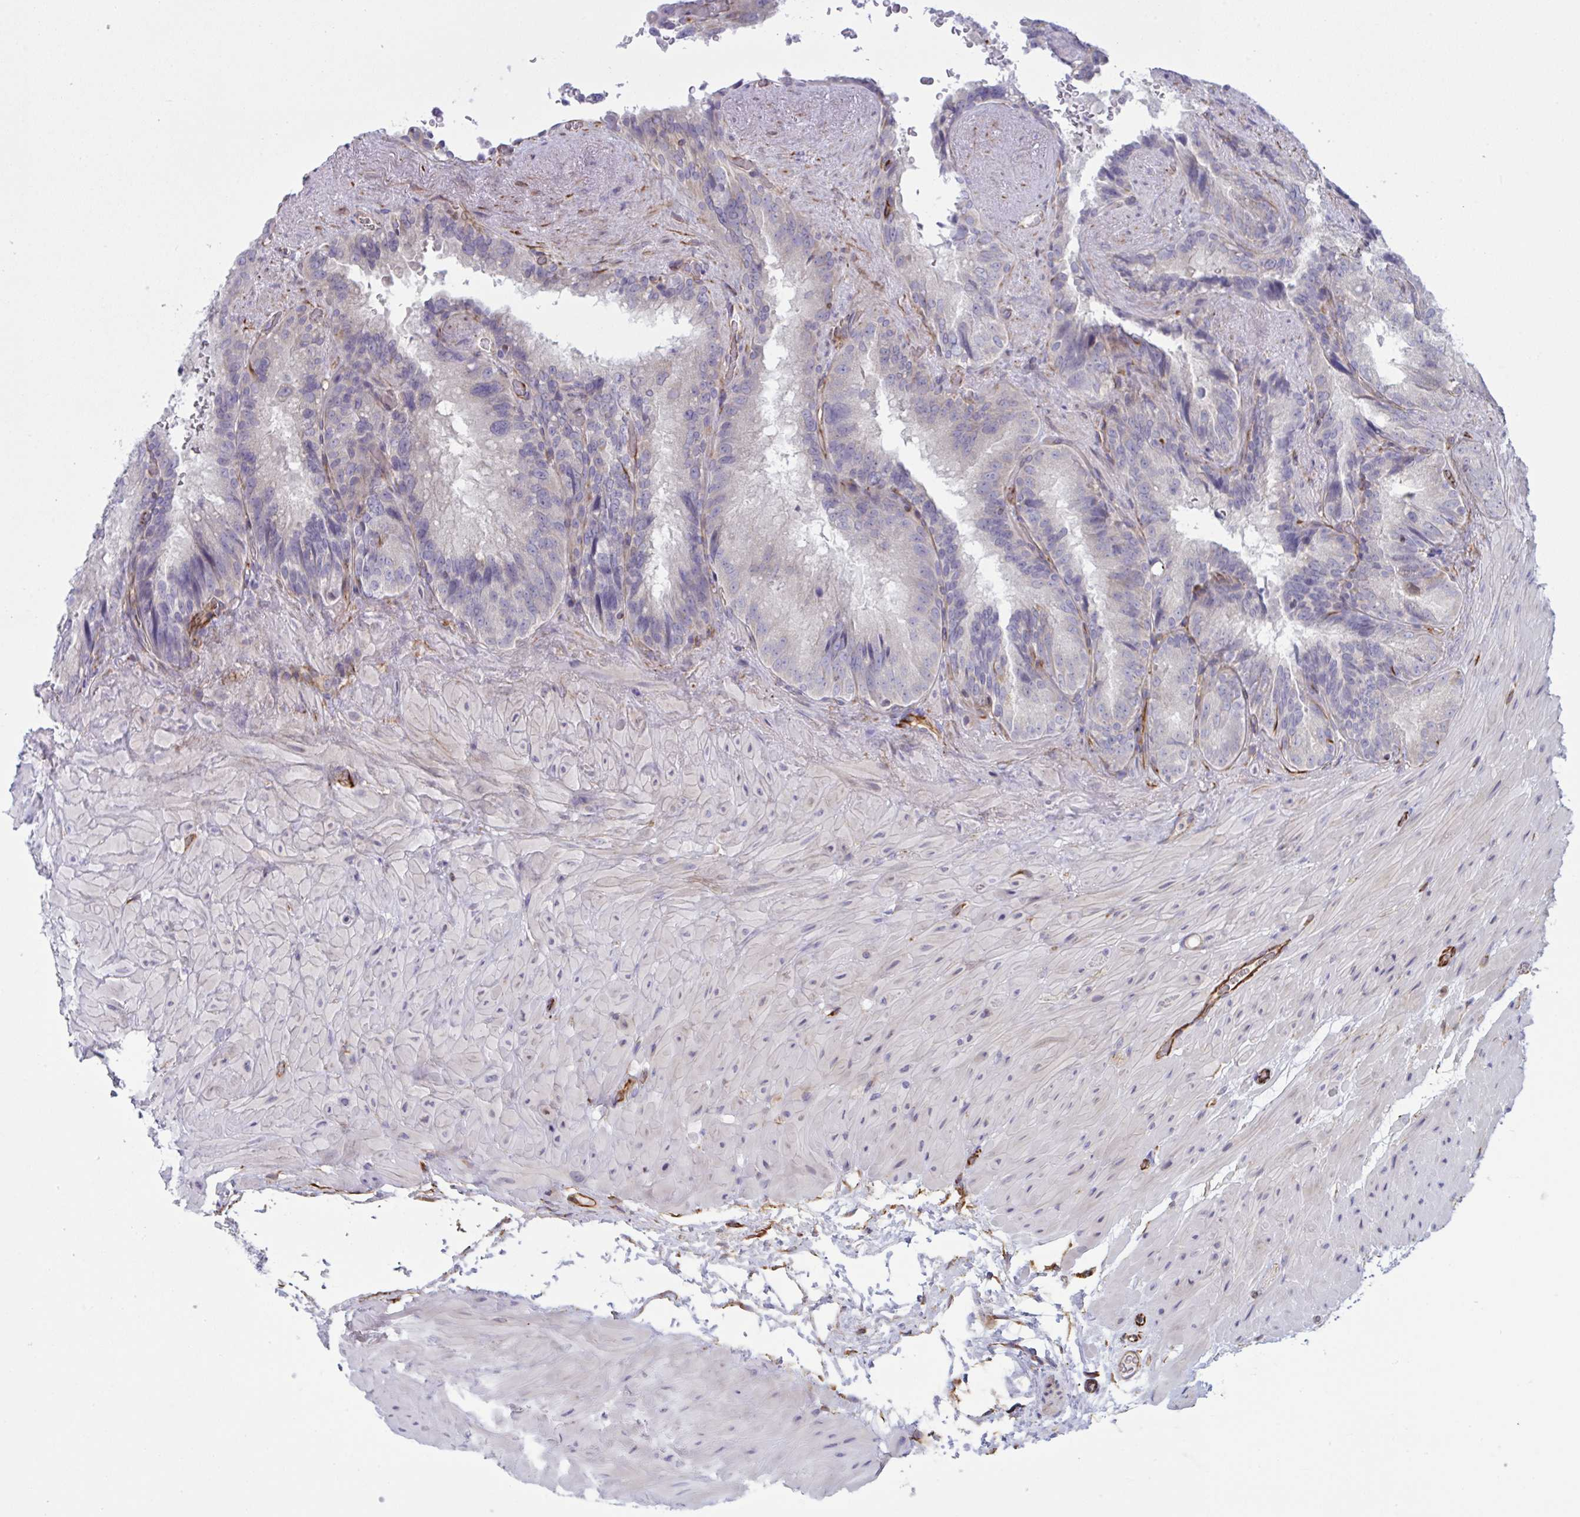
{"staining": {"intensity": "negative", "quantity": "none", "location": "none"}, "tissue": "seminal vesicle", "cell_type": "Glandular cells", "image_type": "normal", "snomed": [{"axis": "morphology", "description": "Normal tissue, NOS"}, {"axis": "topography", "description": "Seminal veicle"}], "caption": "The micrograph exhibits no significant positivity in glandular cells of seminal vesicle. (Stains: DAB IHC with hematoxylin counter stain, Microscopy: brightfield microscopy at high magnification).", "gene": "DCBLD1", "patient": {"sex": "male", "age": 60}}